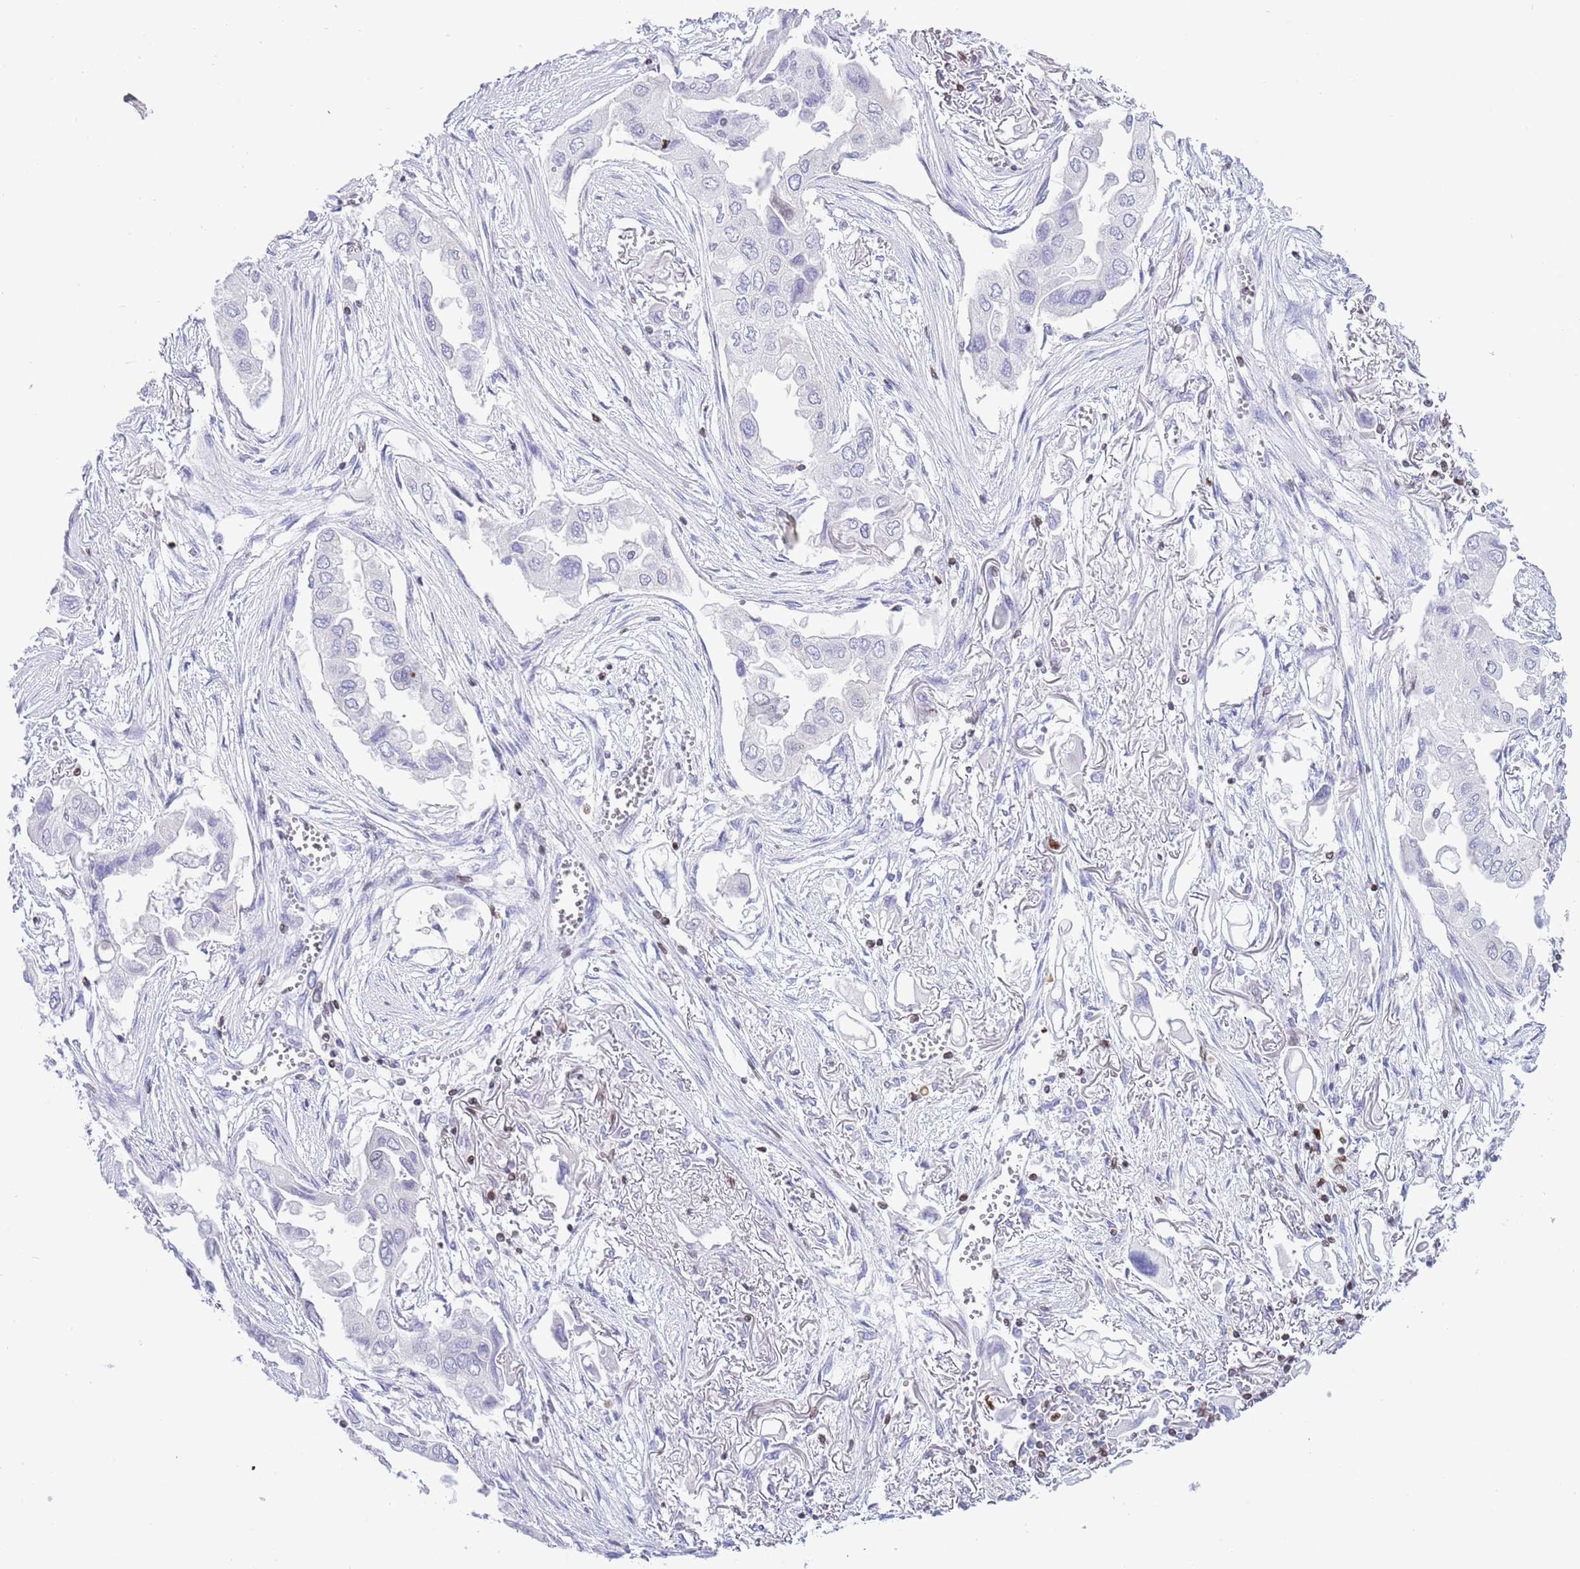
{"staining": {"intensity": "negative", "quantity": "none", "location": "none"}, "tissue": "lung cancer", "cell_type": "Tumor cells", "image_type": "cancer", "snomed": [{"axis": "morphology", "description": "Adenocarcinoma, NOS"}, {"axis": "topography", "description": "Lung"}], "caption": "High power microscopy histopathology image of an immunohistochemistry (IHC) histopathology image of adenocarcinoma (lung), revealing no significant positivity in tumor cells.", "gene": "LBR", "patient": {"sex": "female", "age": 76}}